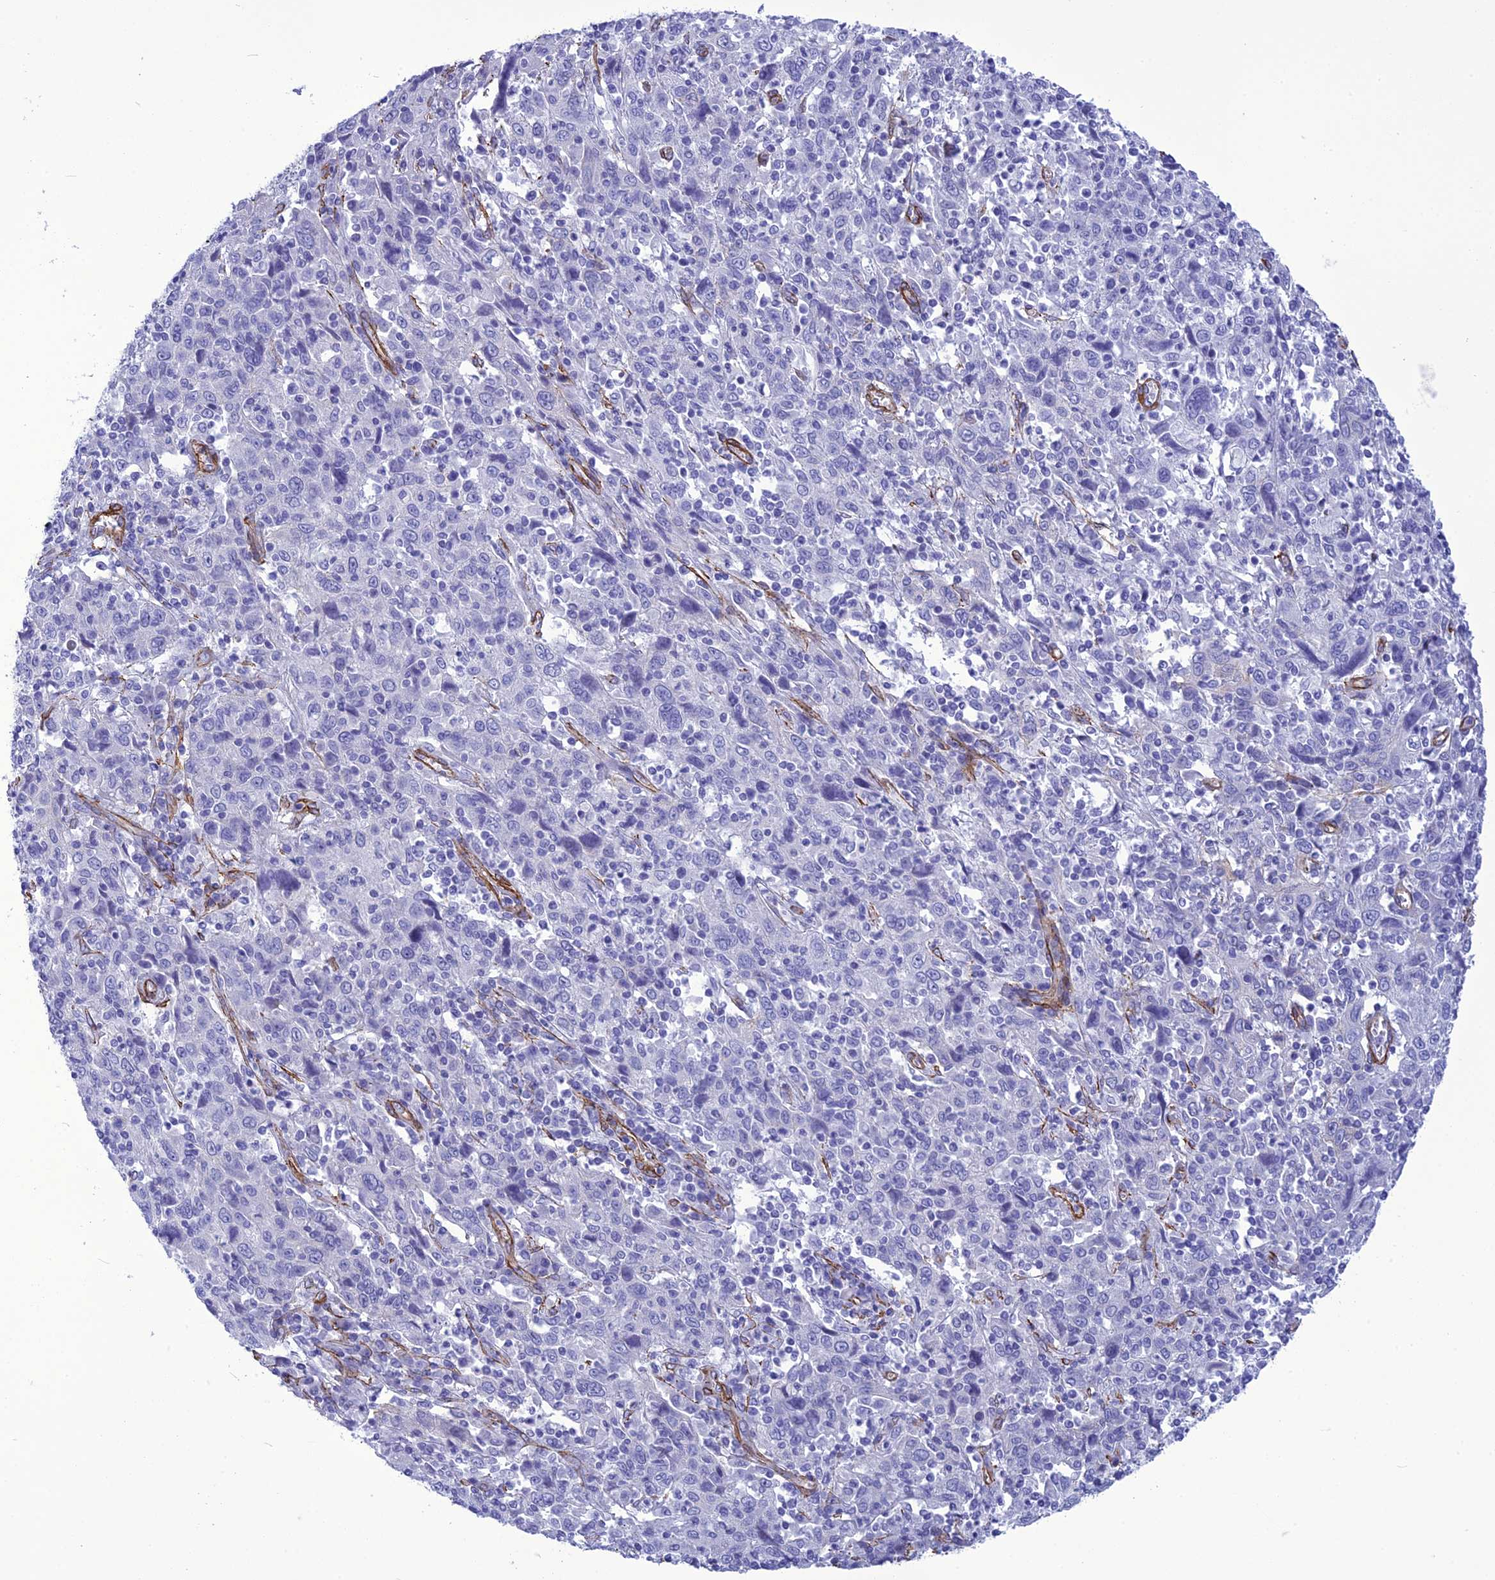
{"staining": {"intensity": "negative", "quantity": "none", "location": "none"}, "tissue": "cervical cancer", "cell_type": "Tumor cells", "image_type": "cancer", "snomed": [{"axis": "morphology", "description": "Squamous cell carcinoma, NOS"}, {"axis": "topography", "description": "Cervix"}], "caption": "Human squamous cell carcinoma (cervical) stained for a protein using immunohistochemistry (IHC) demonstrates no positivity in tumor cells.", "gene": "NKD1", "patient": {"sex": "female", "age": 46}}